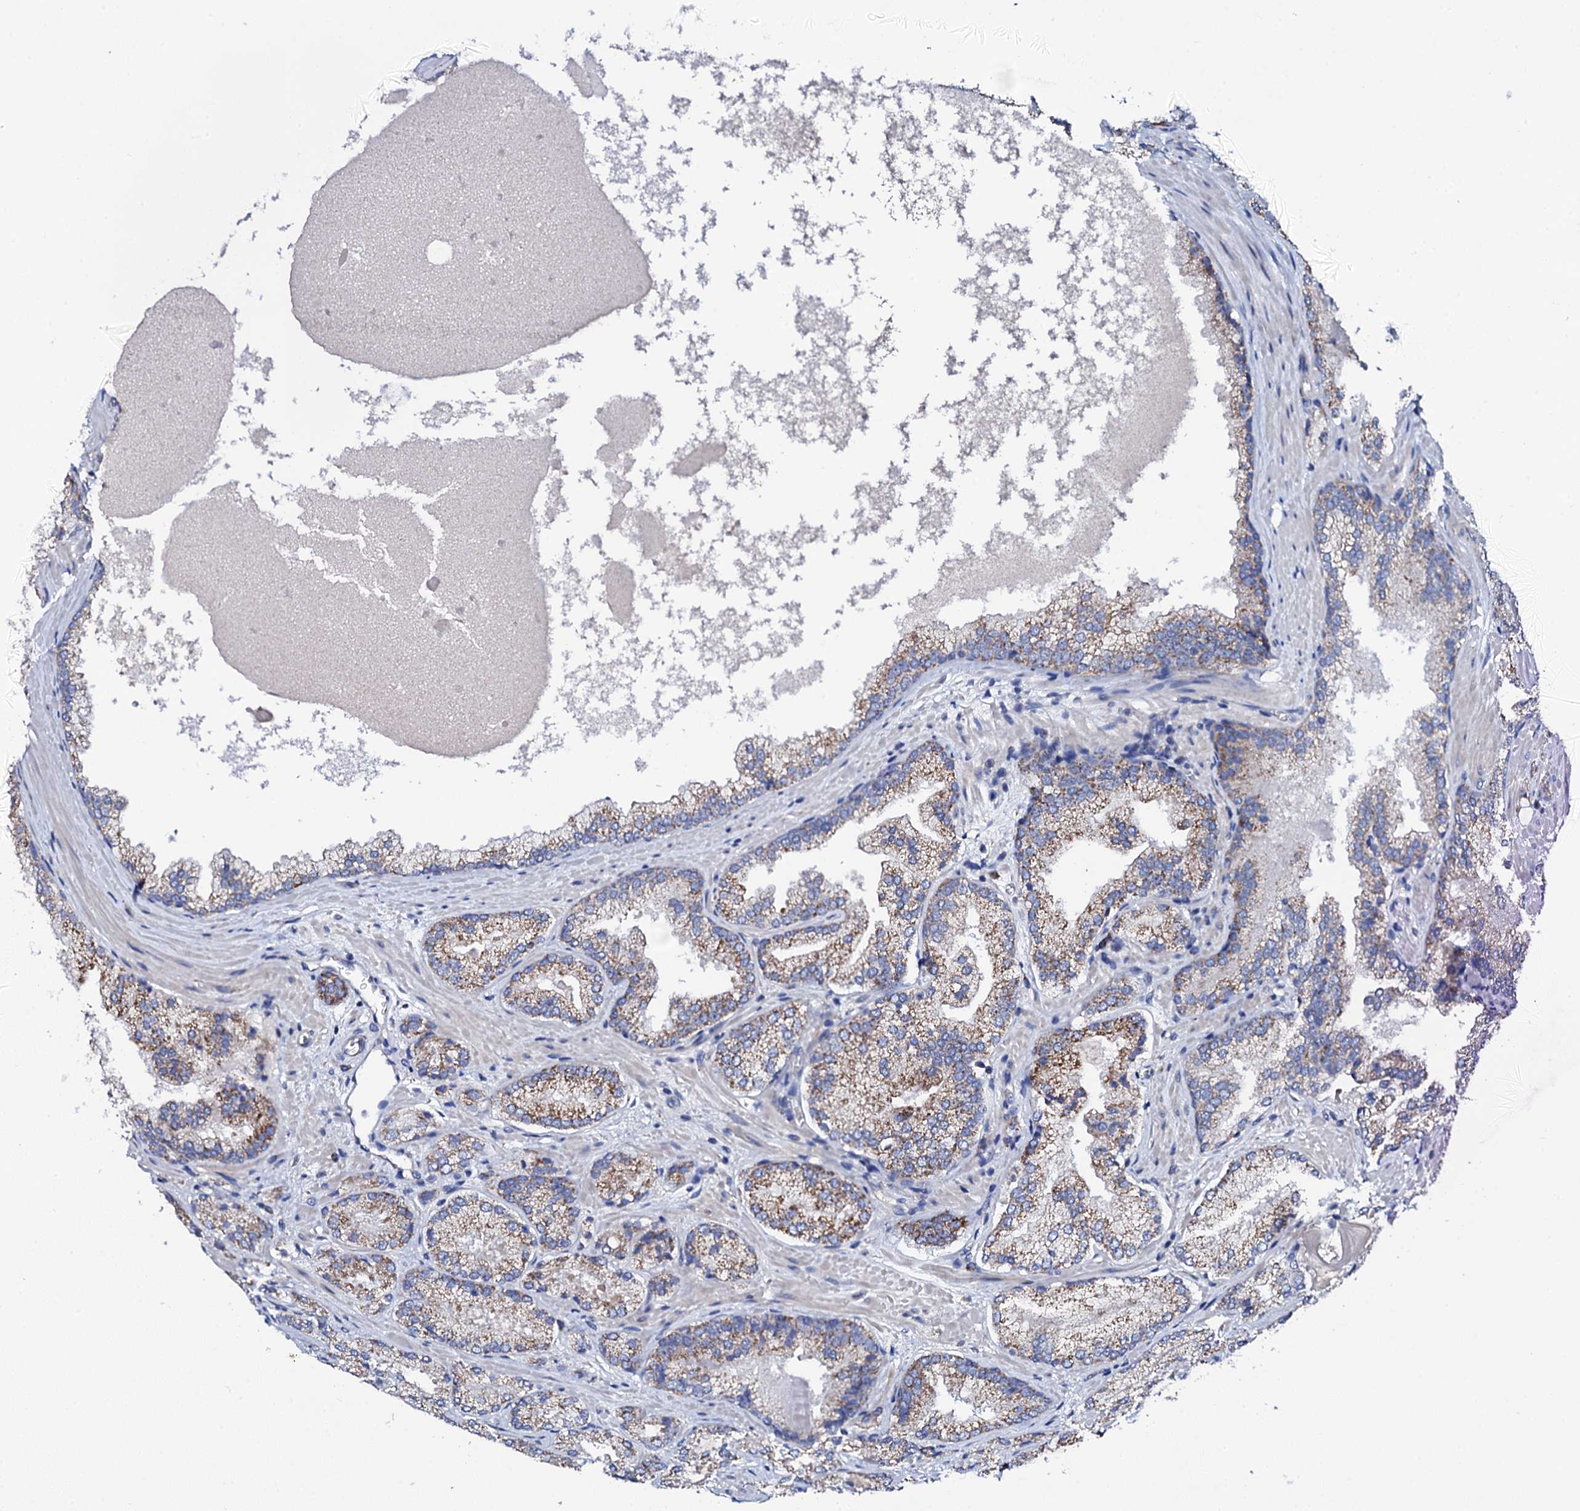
{"staining": {"intensity": "moderate", "quantity": ">75%", "location": "cytoplasmic/membranous"}, "tissue": "prostate cancer", "cell_type": "Tumor cells", "image_type": "cancer", "snomed": [{"axis": "morphology", "description": "Adenocarcinoma, Low grade"}, {"axis": "topography", "description": "Prostate"}], "caption": "A high-resolution micrograph shows IHC staining of prostate cancer, which demonstrates moderate cytoplasmic/membranous positivity in about >75% of tumor cells.", "gene": "TCAF2", "patient": {"sex": "male", "age": 74}}